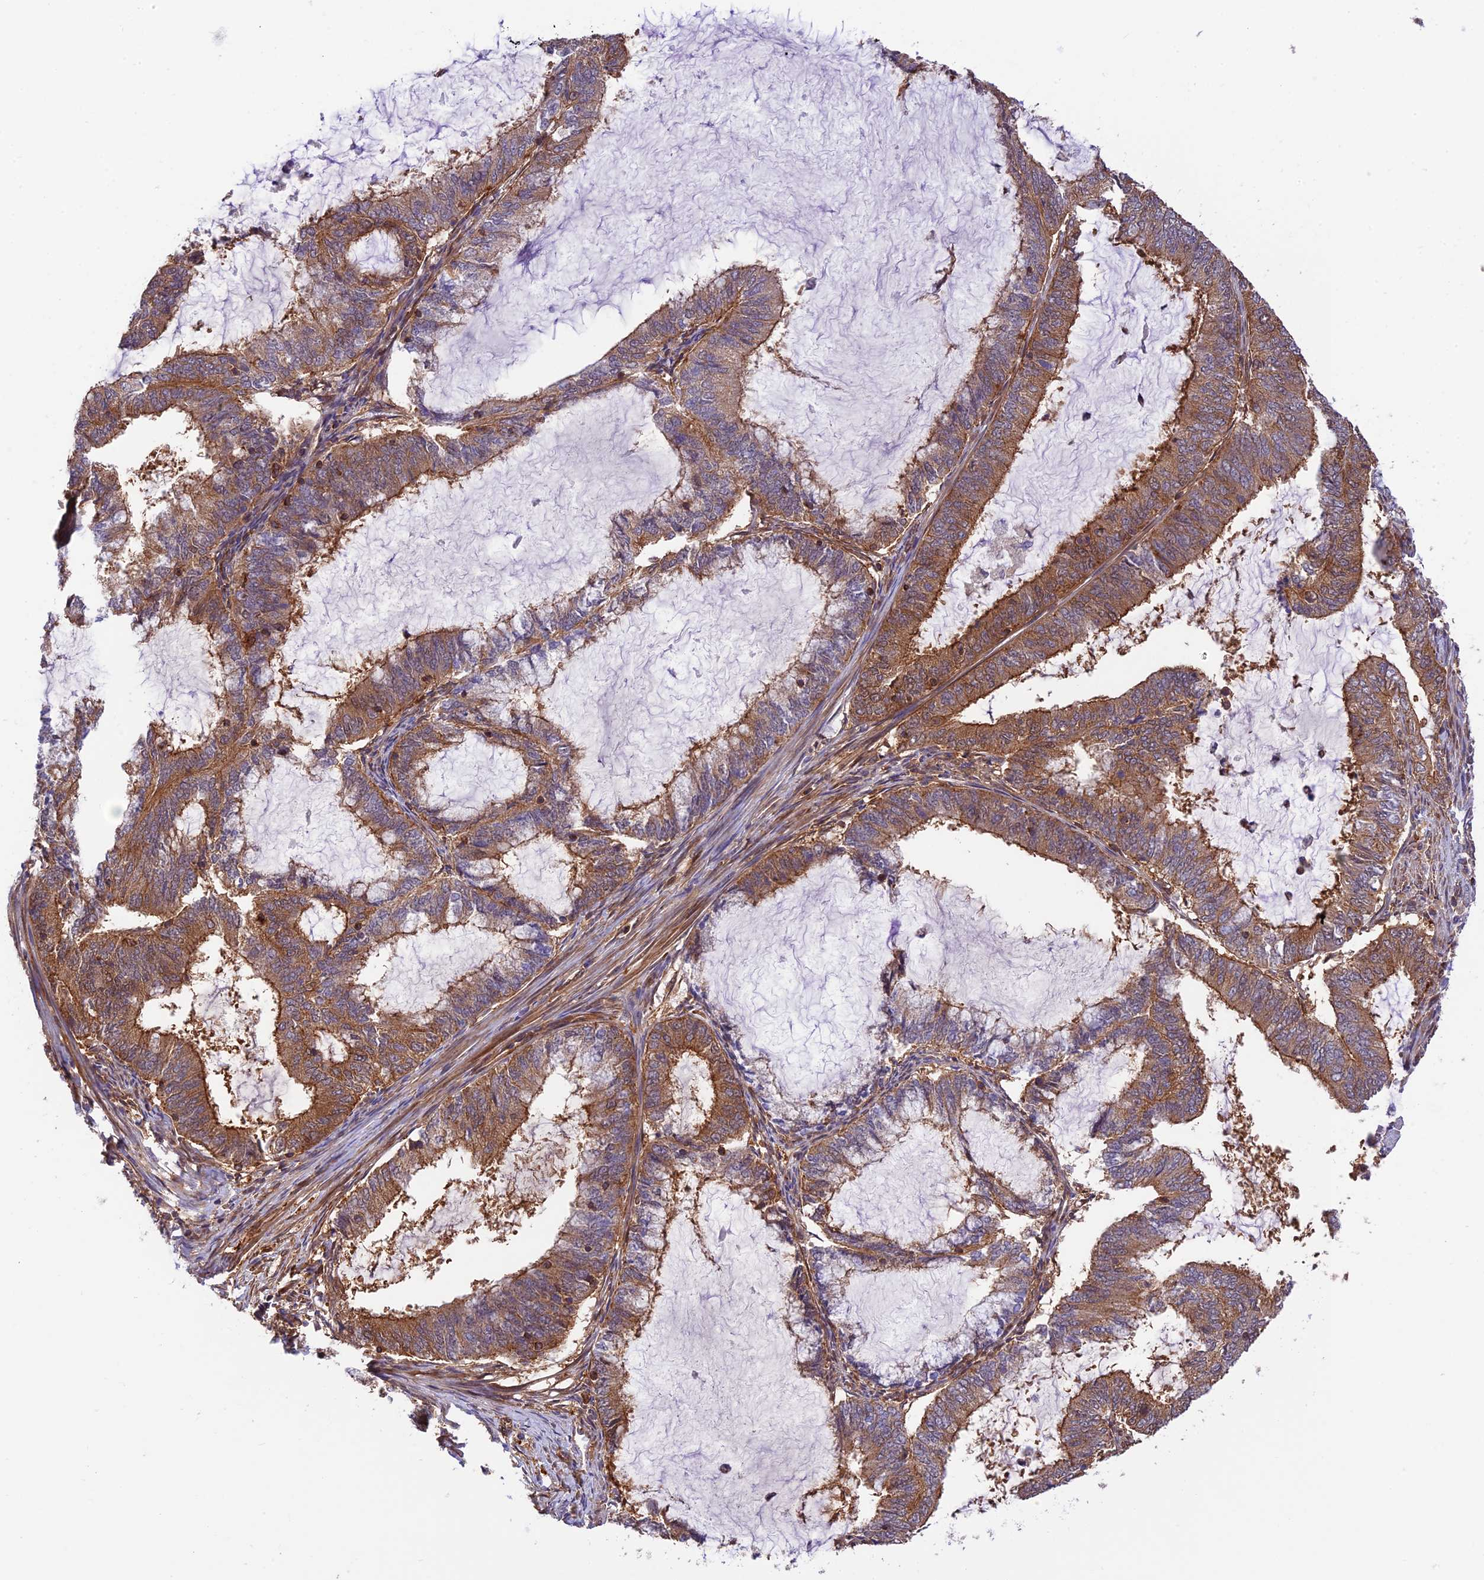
{"staining": {"intensity": "strong", "quantity": ">75%", "location": "cytoplasmic/membranous"}, "tissue": "endometrial cancer", "cell_type": "Tumor cells", "image_type": "cancer", "snomed": [{"axis": "morphology", "description": "Adenocarcinoma, NOS"}, {"axis": "topography", "description": "Endometrium"}], "caption": "Protein expression analysis of human adenocarcinoma (endometrial) reveals strong cytoplasmic/membranous positivity in approximately >75% of tumor cells. (Stains: DAB in brown, nuclei in blue, Microscopy: brightfield microscopy at high magnification).", "gene": "EVI5L", "patient": {"sex": "female", "age": 51}}